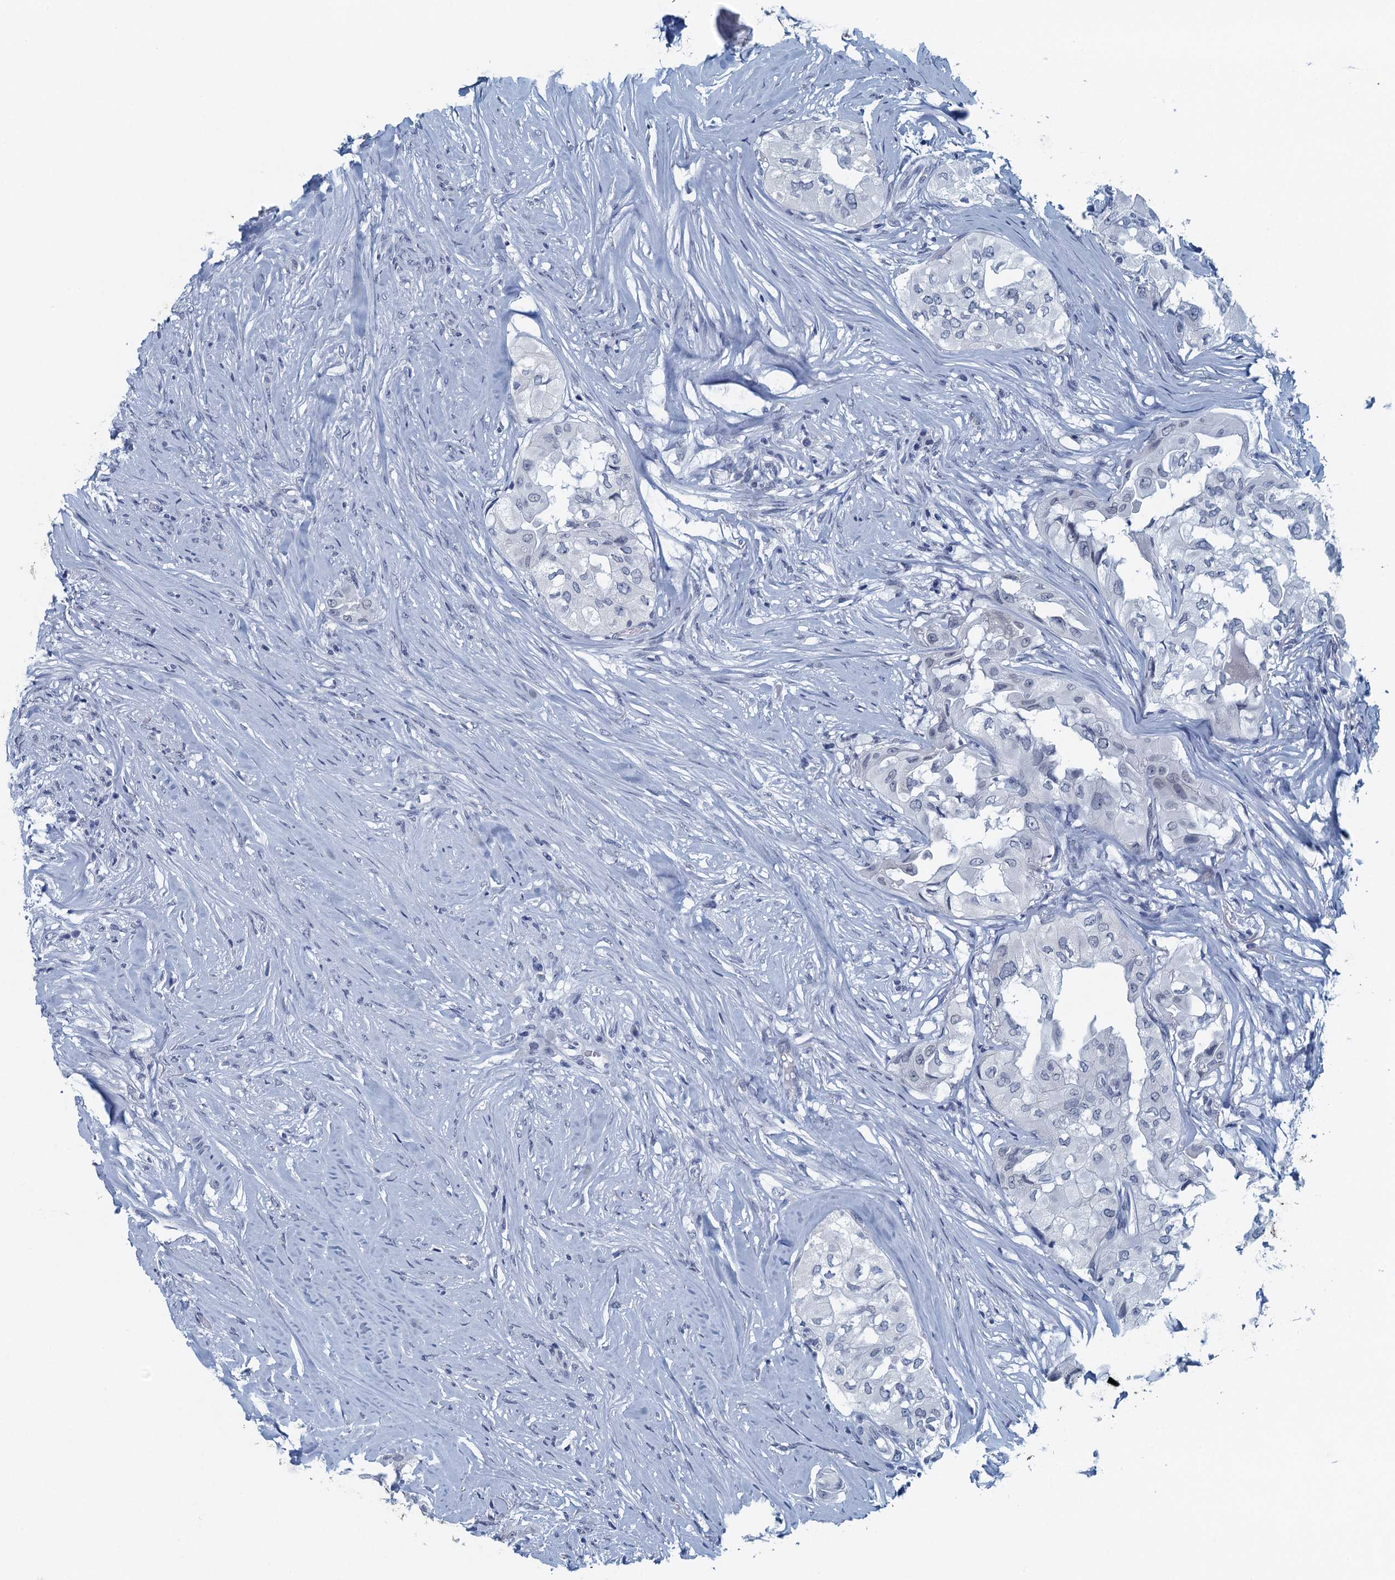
{"staining": {"intensity": "negative", "quantity": "none", "location": "none"}, "tissue": "thyroid cancer", "cell_type": "Tumor cells", "image_type": "cancer", "snomed": [{"axis": "morphology", "description": "Papillary adenocarcinoma, NOS"}, {"axis": "topography", "description": "Thyroid gland"}], "caption": "Photomicrograph shows no significant protein staining in tumor cells of papillary adenocarcinoma (thyroid).", "gene": "ENSG00000131152", "patient": {"sex": "female", "age": 59}}